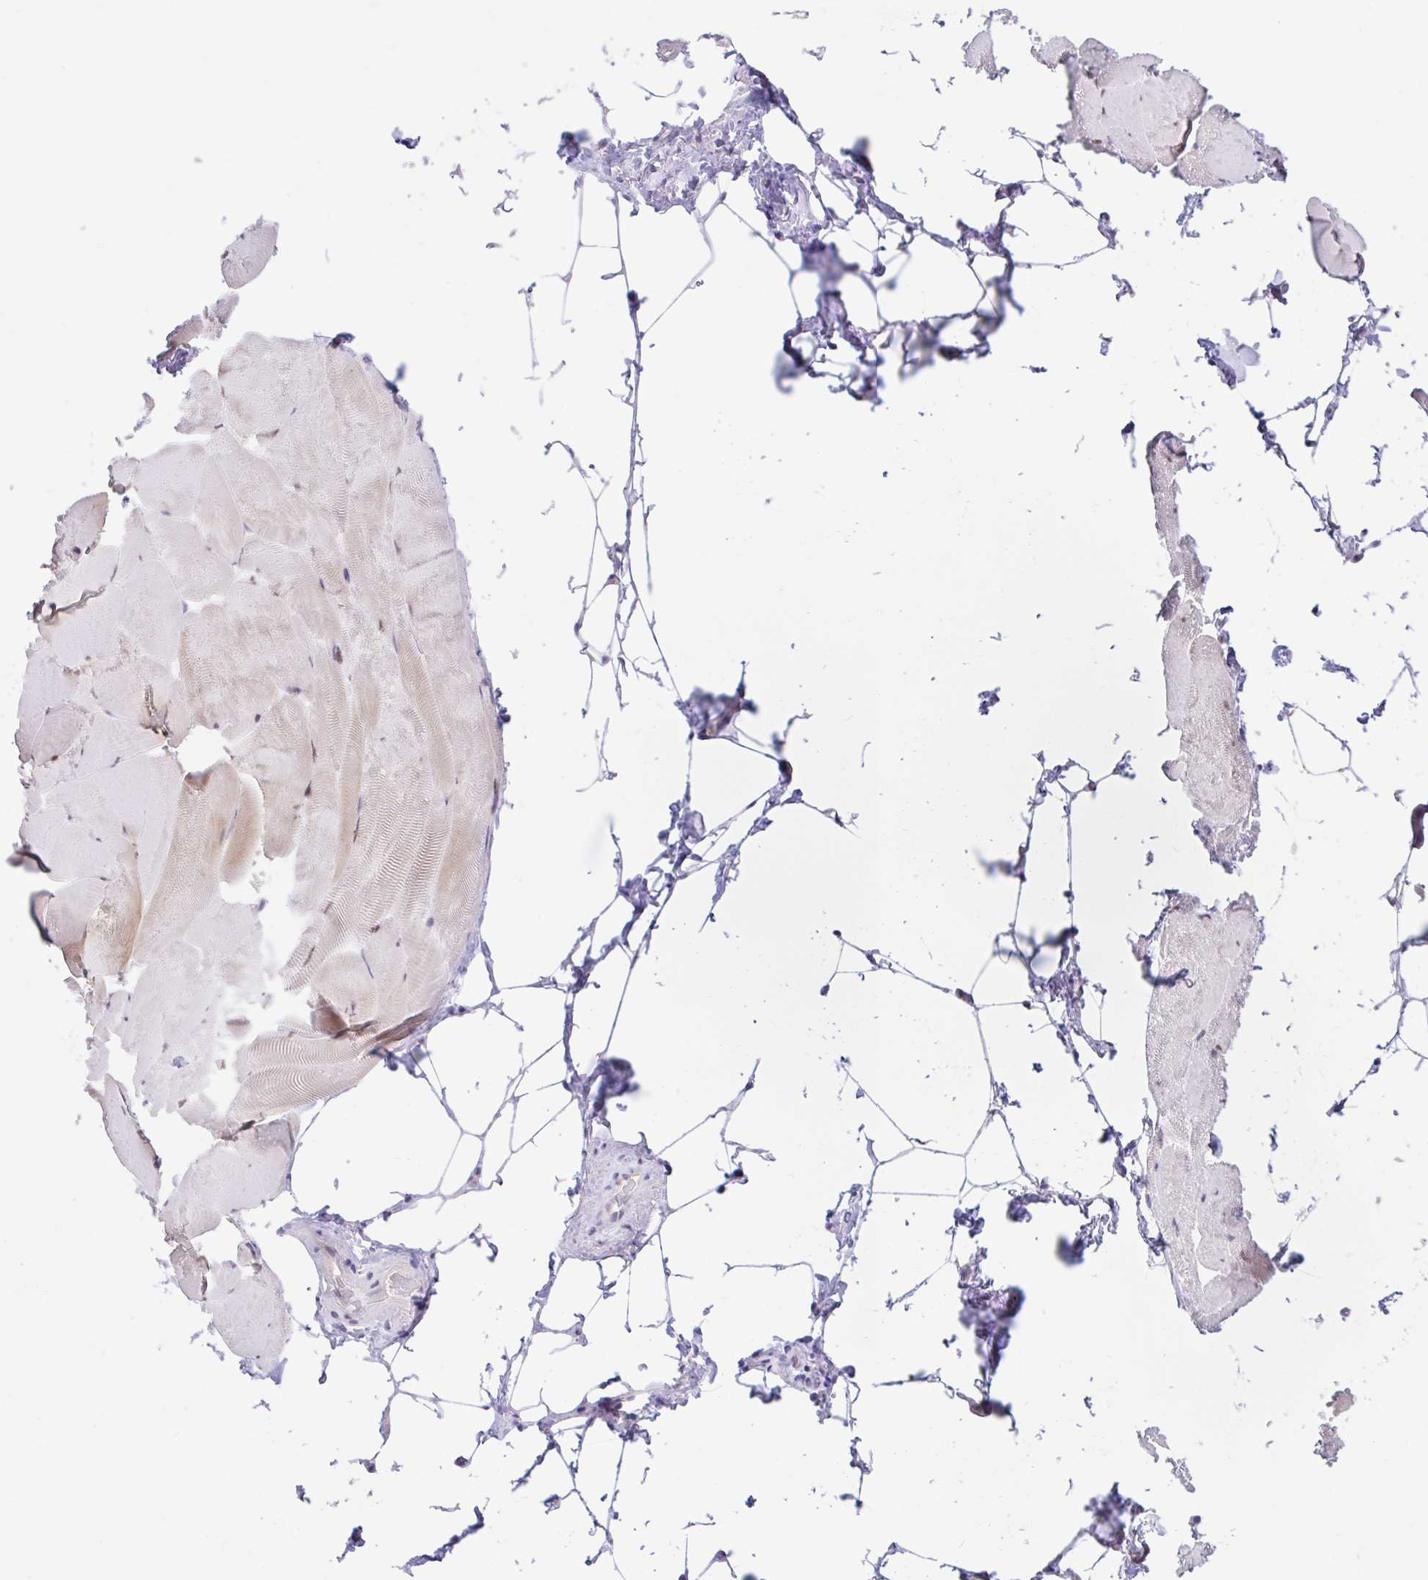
{"staining": {"intensity": "weak", "quantity": "<25%", "location": "cytoplasmic/membranous"}, "tissue": "skeletal muscle", "cell_type": "Myocytes", "image_type": "normal", "snomed": [{"axis": "morphology", "description": "Normal tissue, NOS"}, {"axis": "topography", "description": "Skeletal muscle"}], "caption": "Immunohistochemistry (IHC) of benign human skeletal muscle displays no staining in myocytes.", "gene": "NT5C1B", "patient": {"sex": "female", "age": 64}}